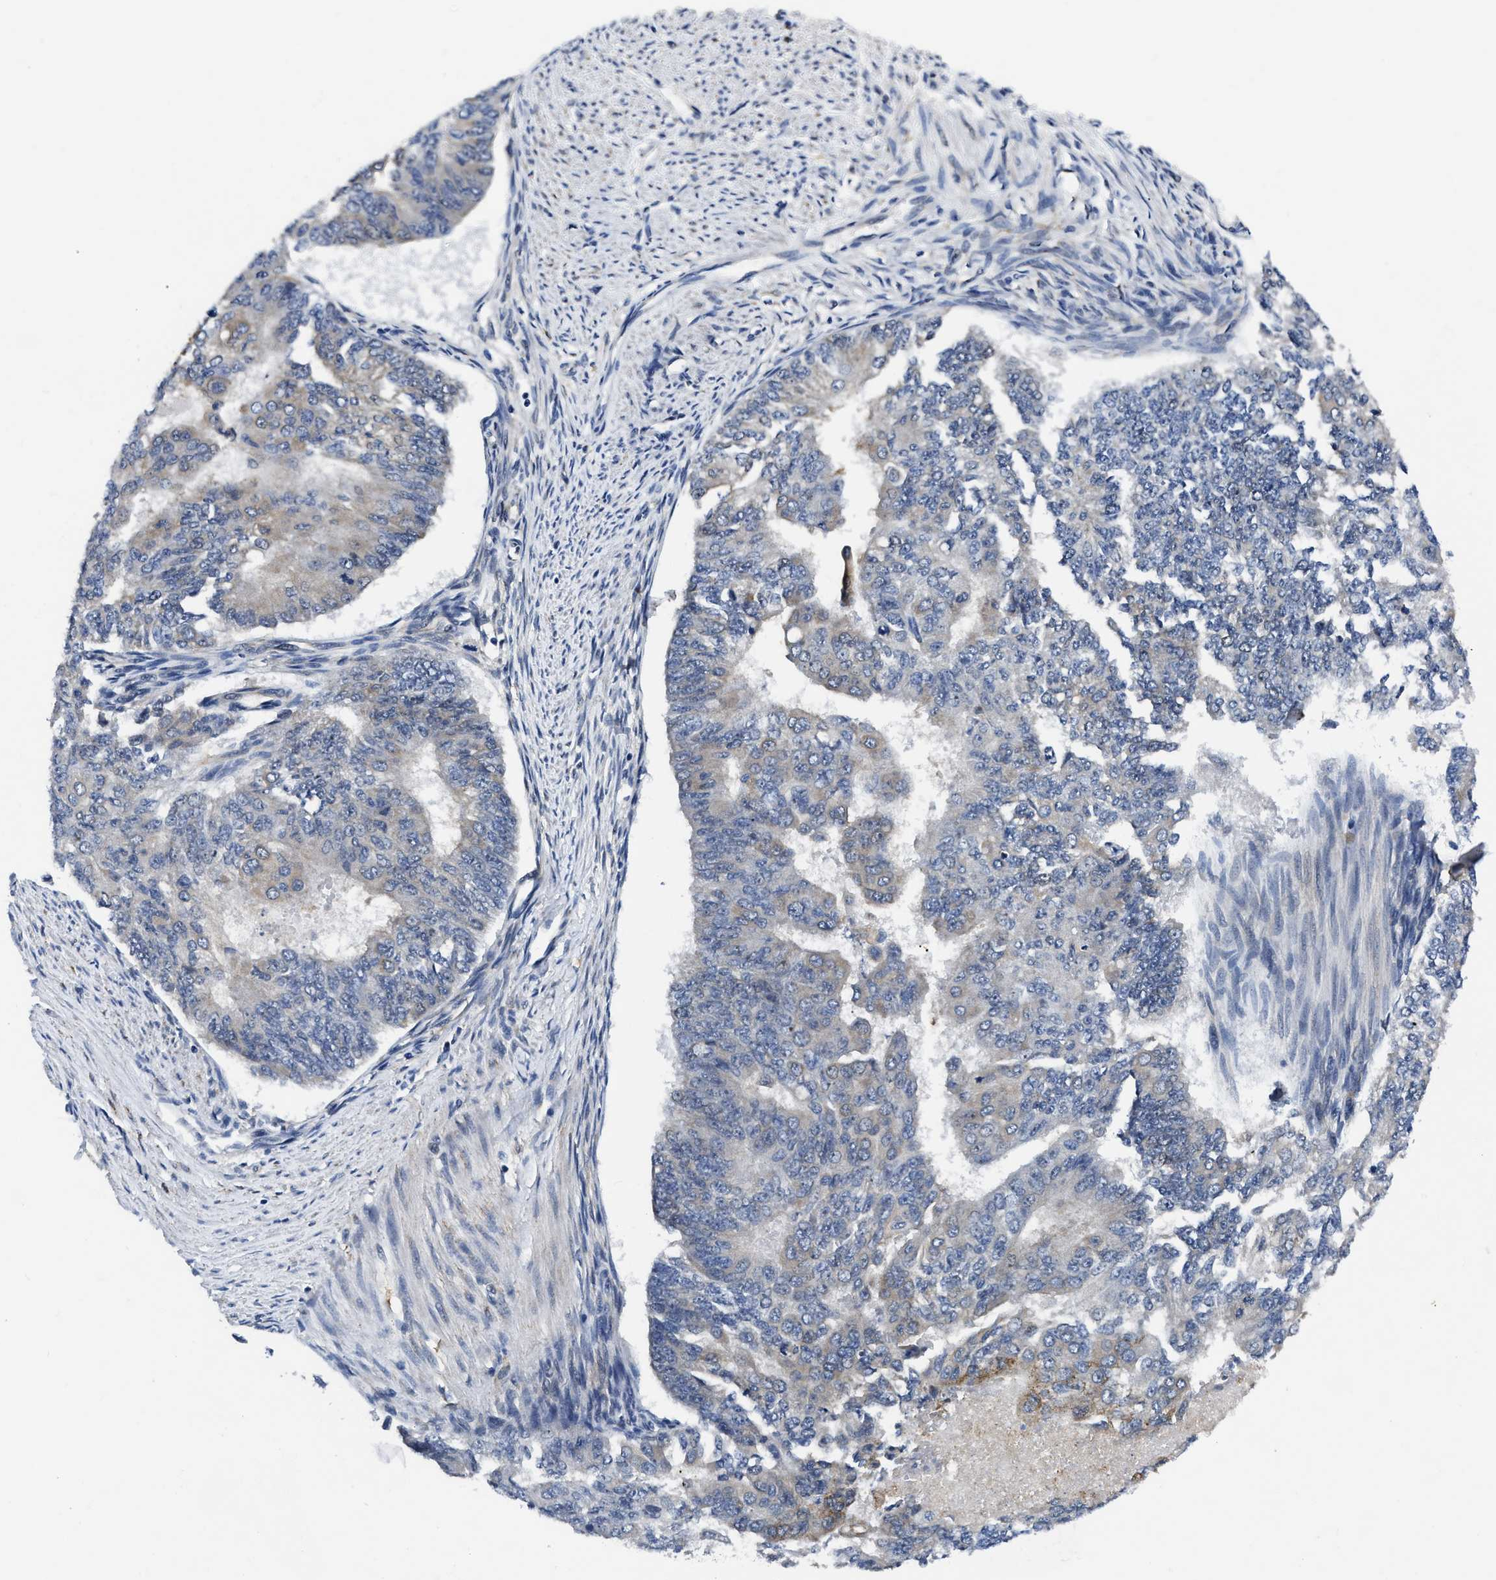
{"staining": {"intensity": "negative", "quantity": "none", "location": "none"}, "tissue": "endometrial cancer", "cell_type": "Tumor cells", "image_type": "cancer", "snomed": [{"axis": "morphology", "description": "Adenocarcinoma, NOS"}, {"axis": "topography", "description": "Endometrium"}], "caption": "This is an IHC micrograph of human adenocarcinoma (endometrial). There is no positivity in tumor cells.", "gene": "GET4", "patient": {"sex": "female", "age": 32}}